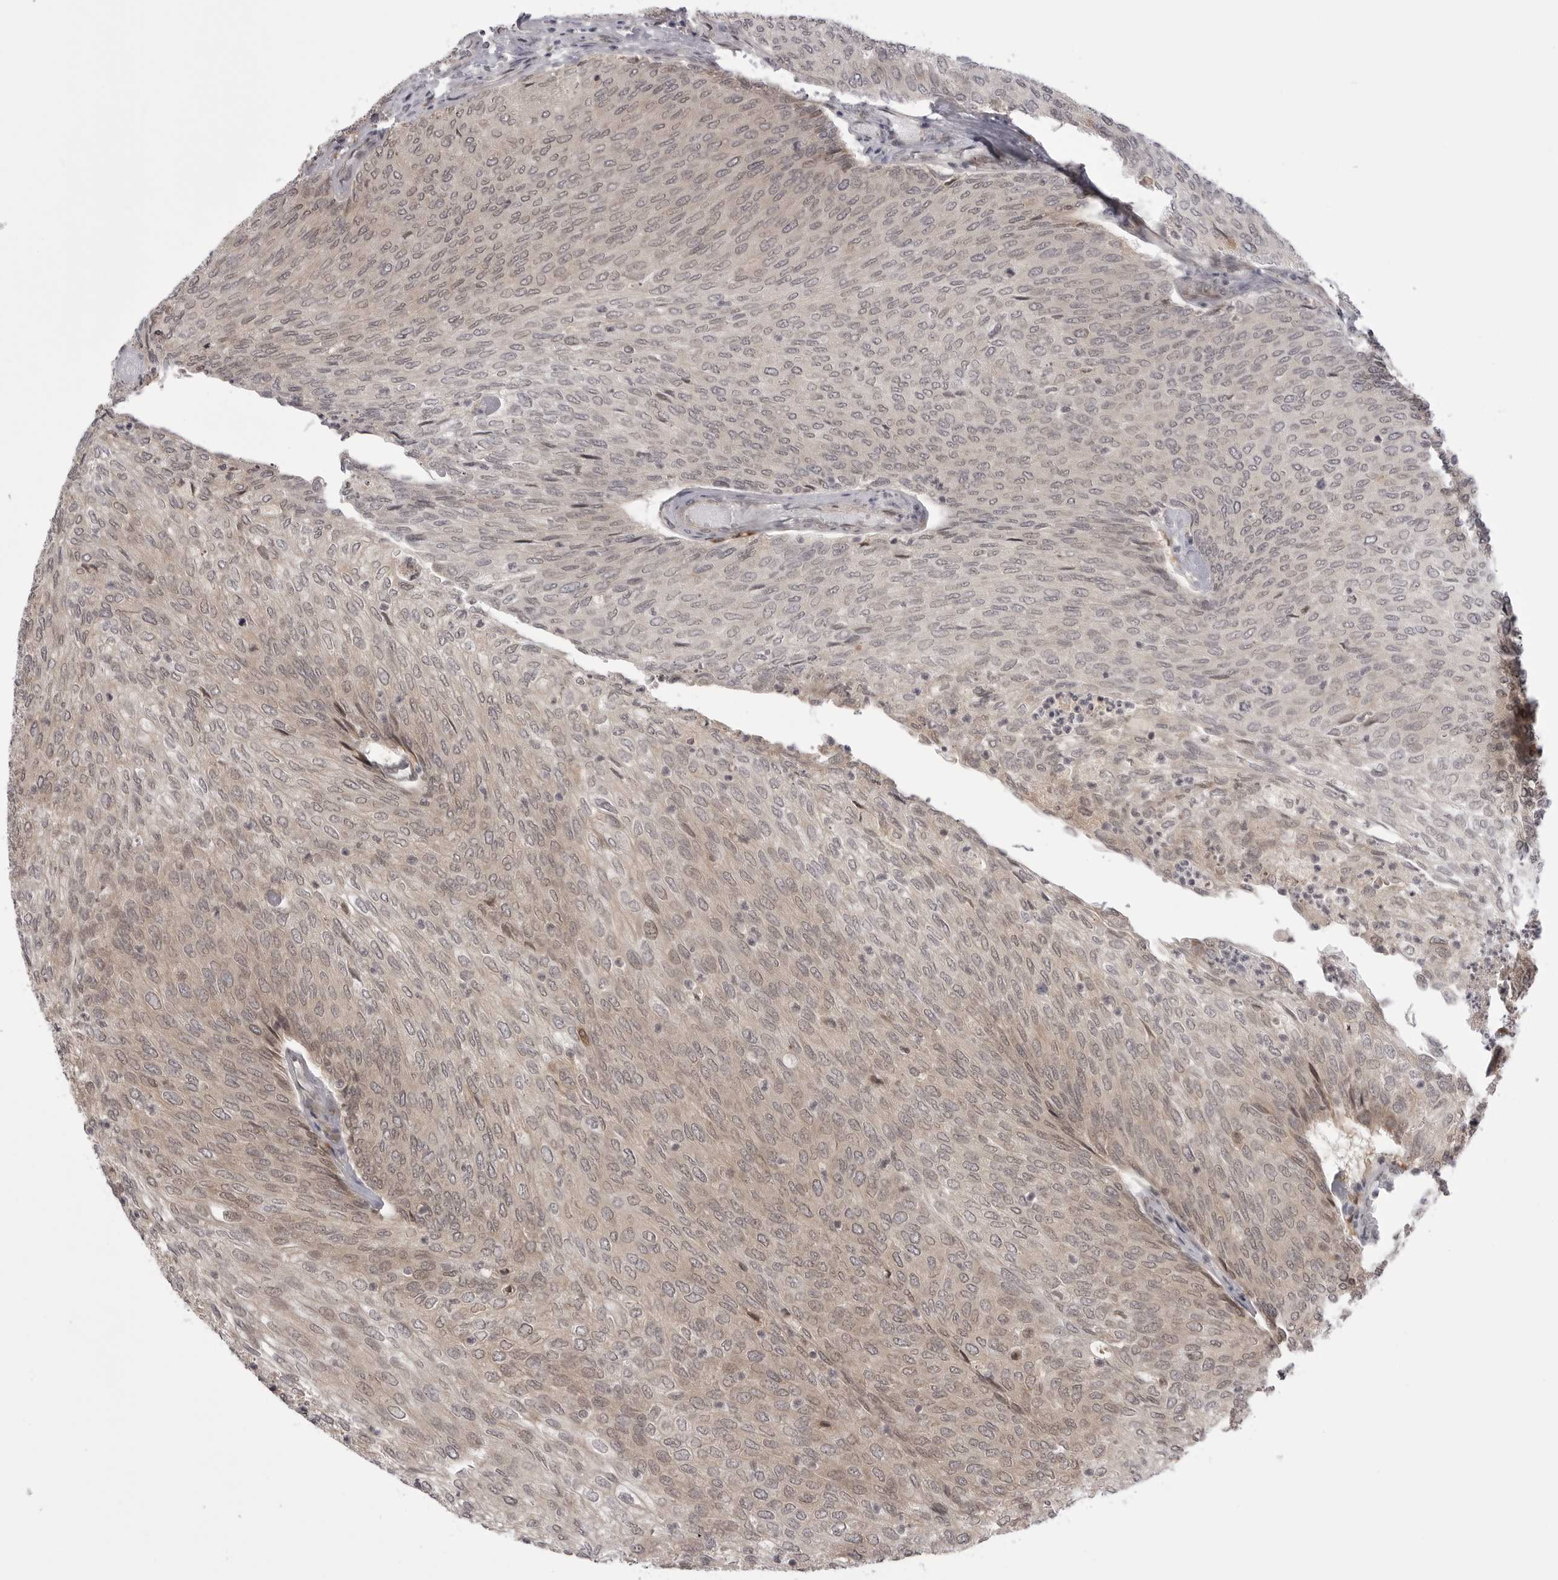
{"staining": {"intensity": "weak", "quantity": ">75%", "location": "cytoplasmic/membranous,nuclear"}, "tissue": "urothelial cancer", "cell_type": "Tumor cells", "image_type": "cancer", "snomed": [{"axis": "morphology", "description": "Urothelial carcinoma, Low grade"}, {"axis": "topography", "description": "Urinary bladder"}], "caption": "Protein analysis of low-grade urothelial carcinoma tissue reveals weak cytoplasmic/membranous and nuclear staining in about >75% of tumor cells.", "gene": "PTK2B", "patient": {"sex": "female", "age": 79}}